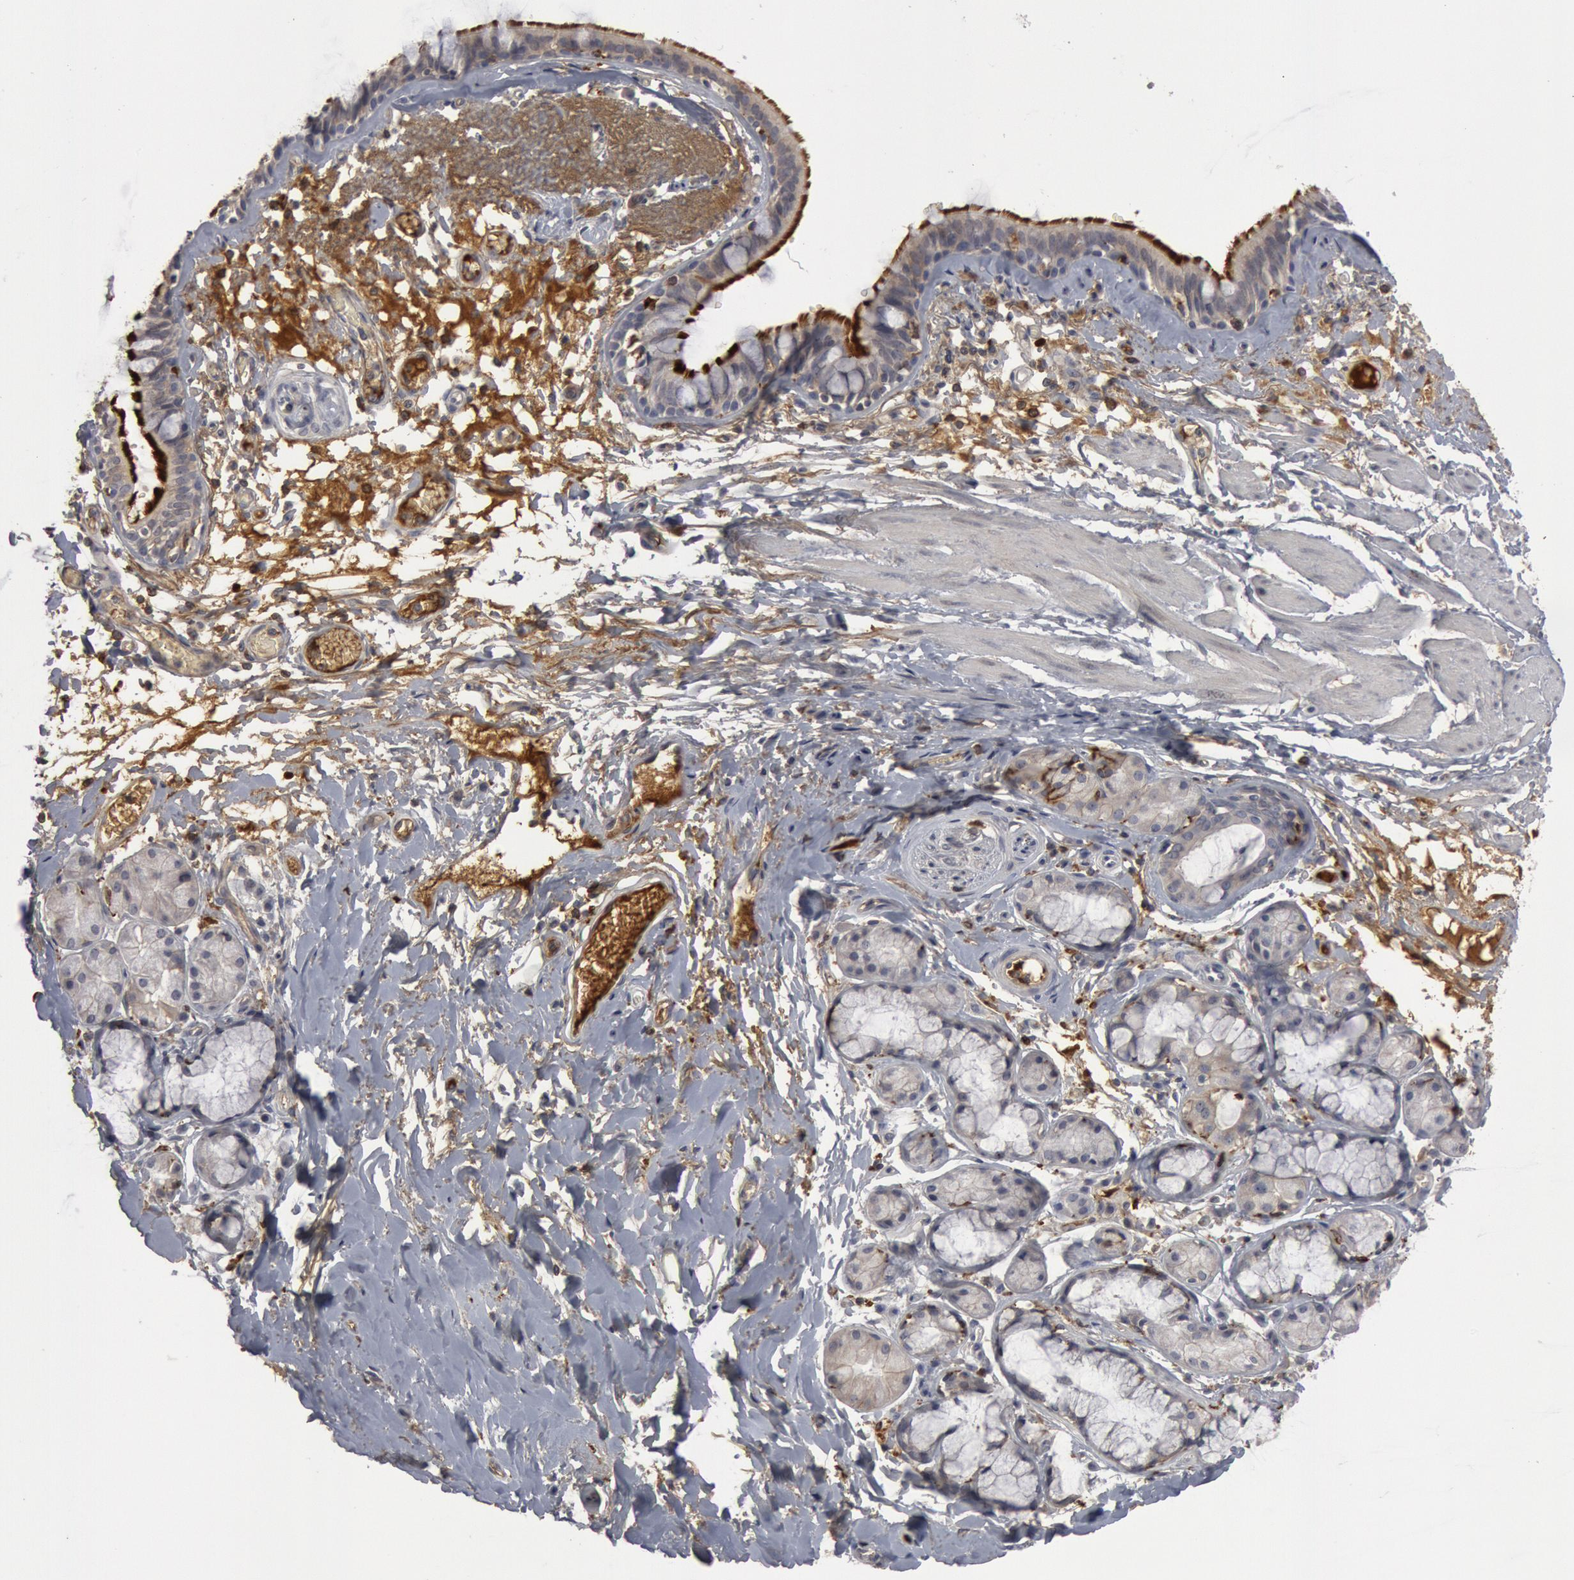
{"staining": {"intensity": "moderate", "quantity": ">75%", "location": "cytoplasmic/membranous"}, "tissue": "bronchus", "cell_type": "Respiratory epithelial cells", "image_type": "normal", "snomed": [{"axis": "morphology", "description": "Normal tissue, NOS"}, {"axis": "topography", "description": "Bronchus"}, {"axis": "topography", "description": "Lung"}], "caption": "Protein staining of benign bronchus displays moderate cytoplasmic/membranous positivity in about >75% of respiratory epithelial cells.", "gene": "C1QC", "patient": {"sex": "female", "age": 56}}